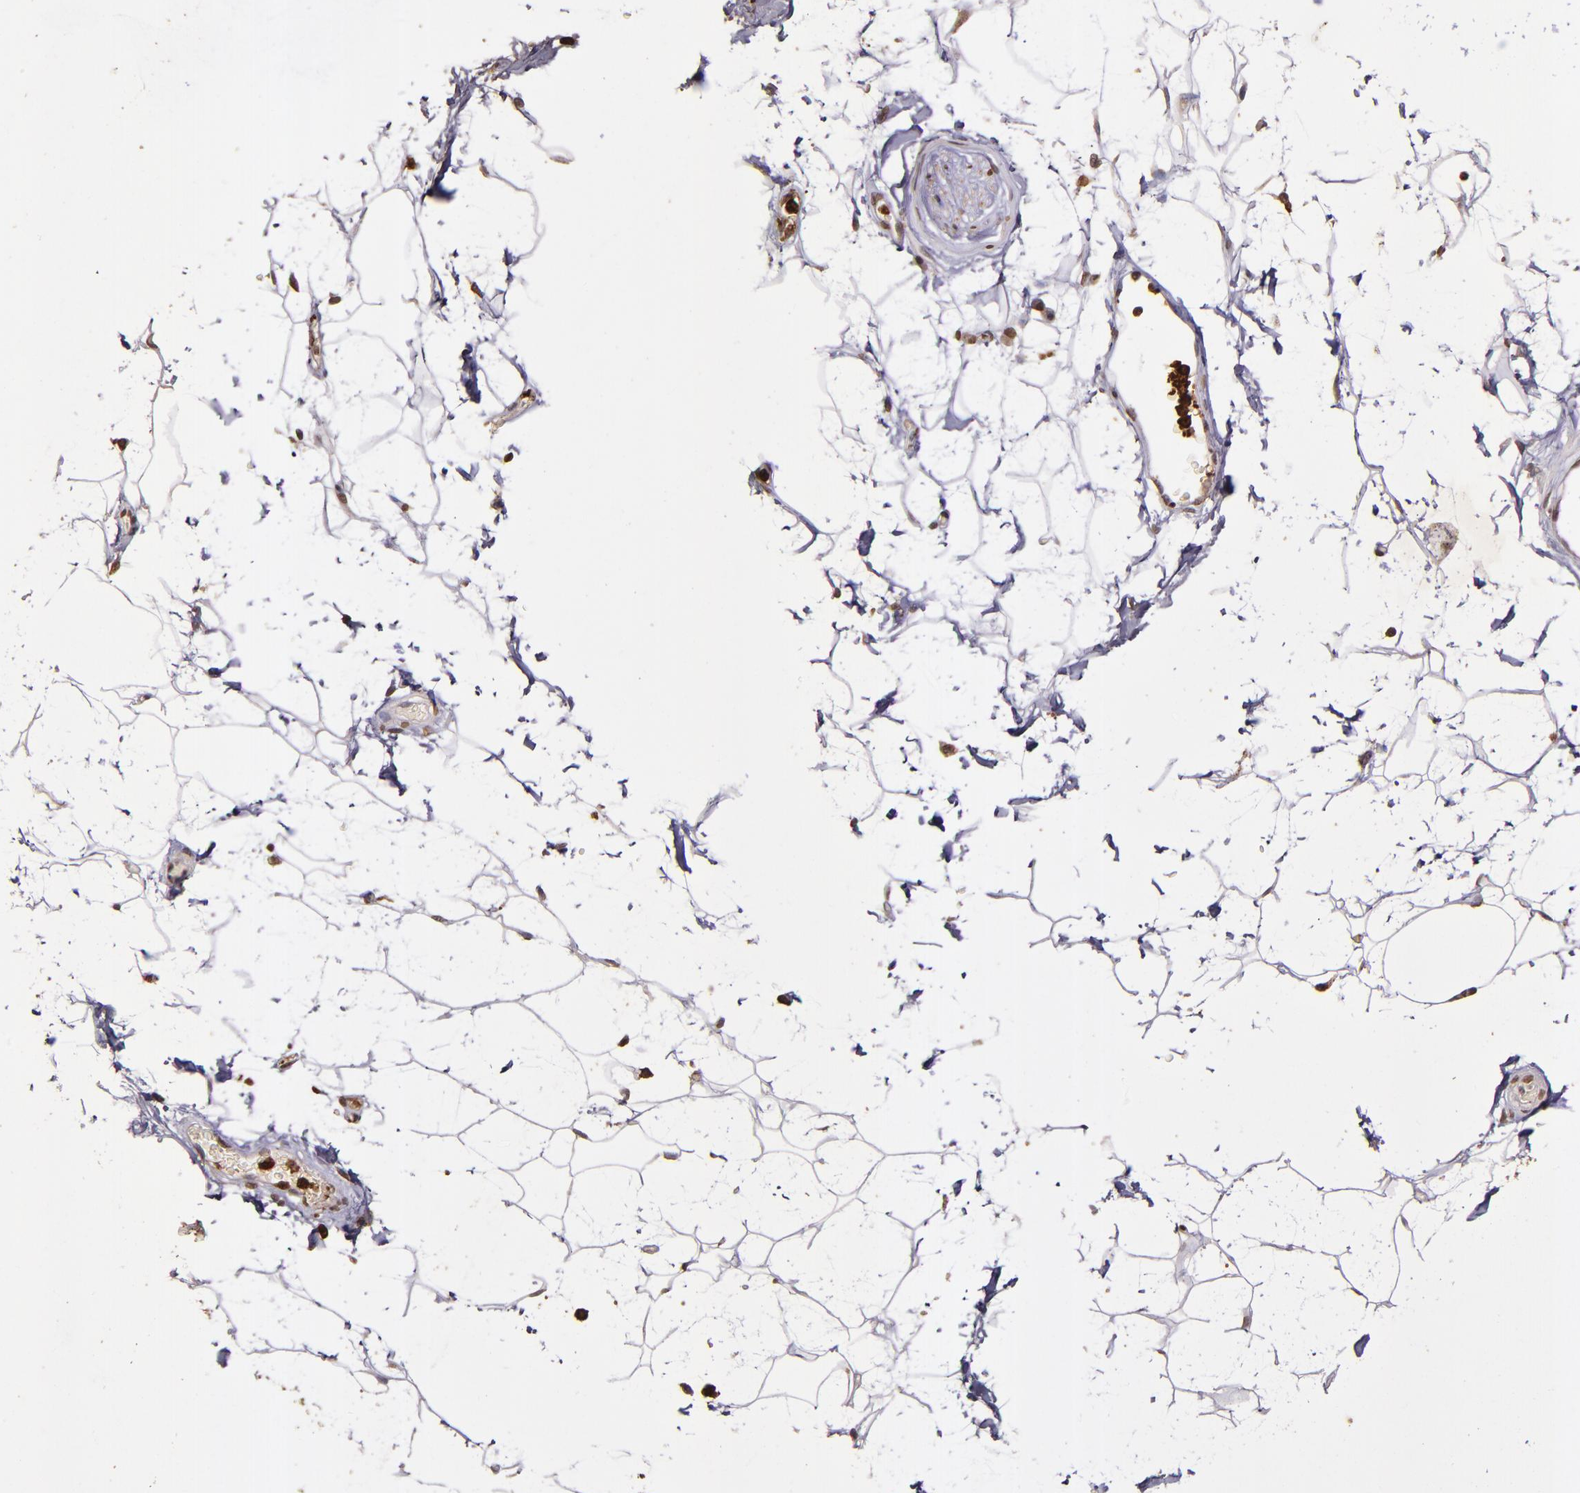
{"staining": {"intensity": "moderate", "quantity": ">75%", "location": "cytoplasmic/membranous"}, "tissue": "adipose tissue", "cell_type": "Adipocytes", "image_type": "normal", "snomed": [{"axis": "morphology", "description": "Normal tissue, NOS"}, {"axis": "topography", "description": "Soft tissue"}], "caption": "A medium amount of moderate cytoplasmic/membranous positivity is present in approximately >75% of adipocytes in benign adipose tissue. The staining is performed using DAB brown chromogen to label protein expression. The nuclei are counter-stained blue using hematoxylin.", "gene": "SLC2A3", "patient": {"sex": "male", "age": 72}}